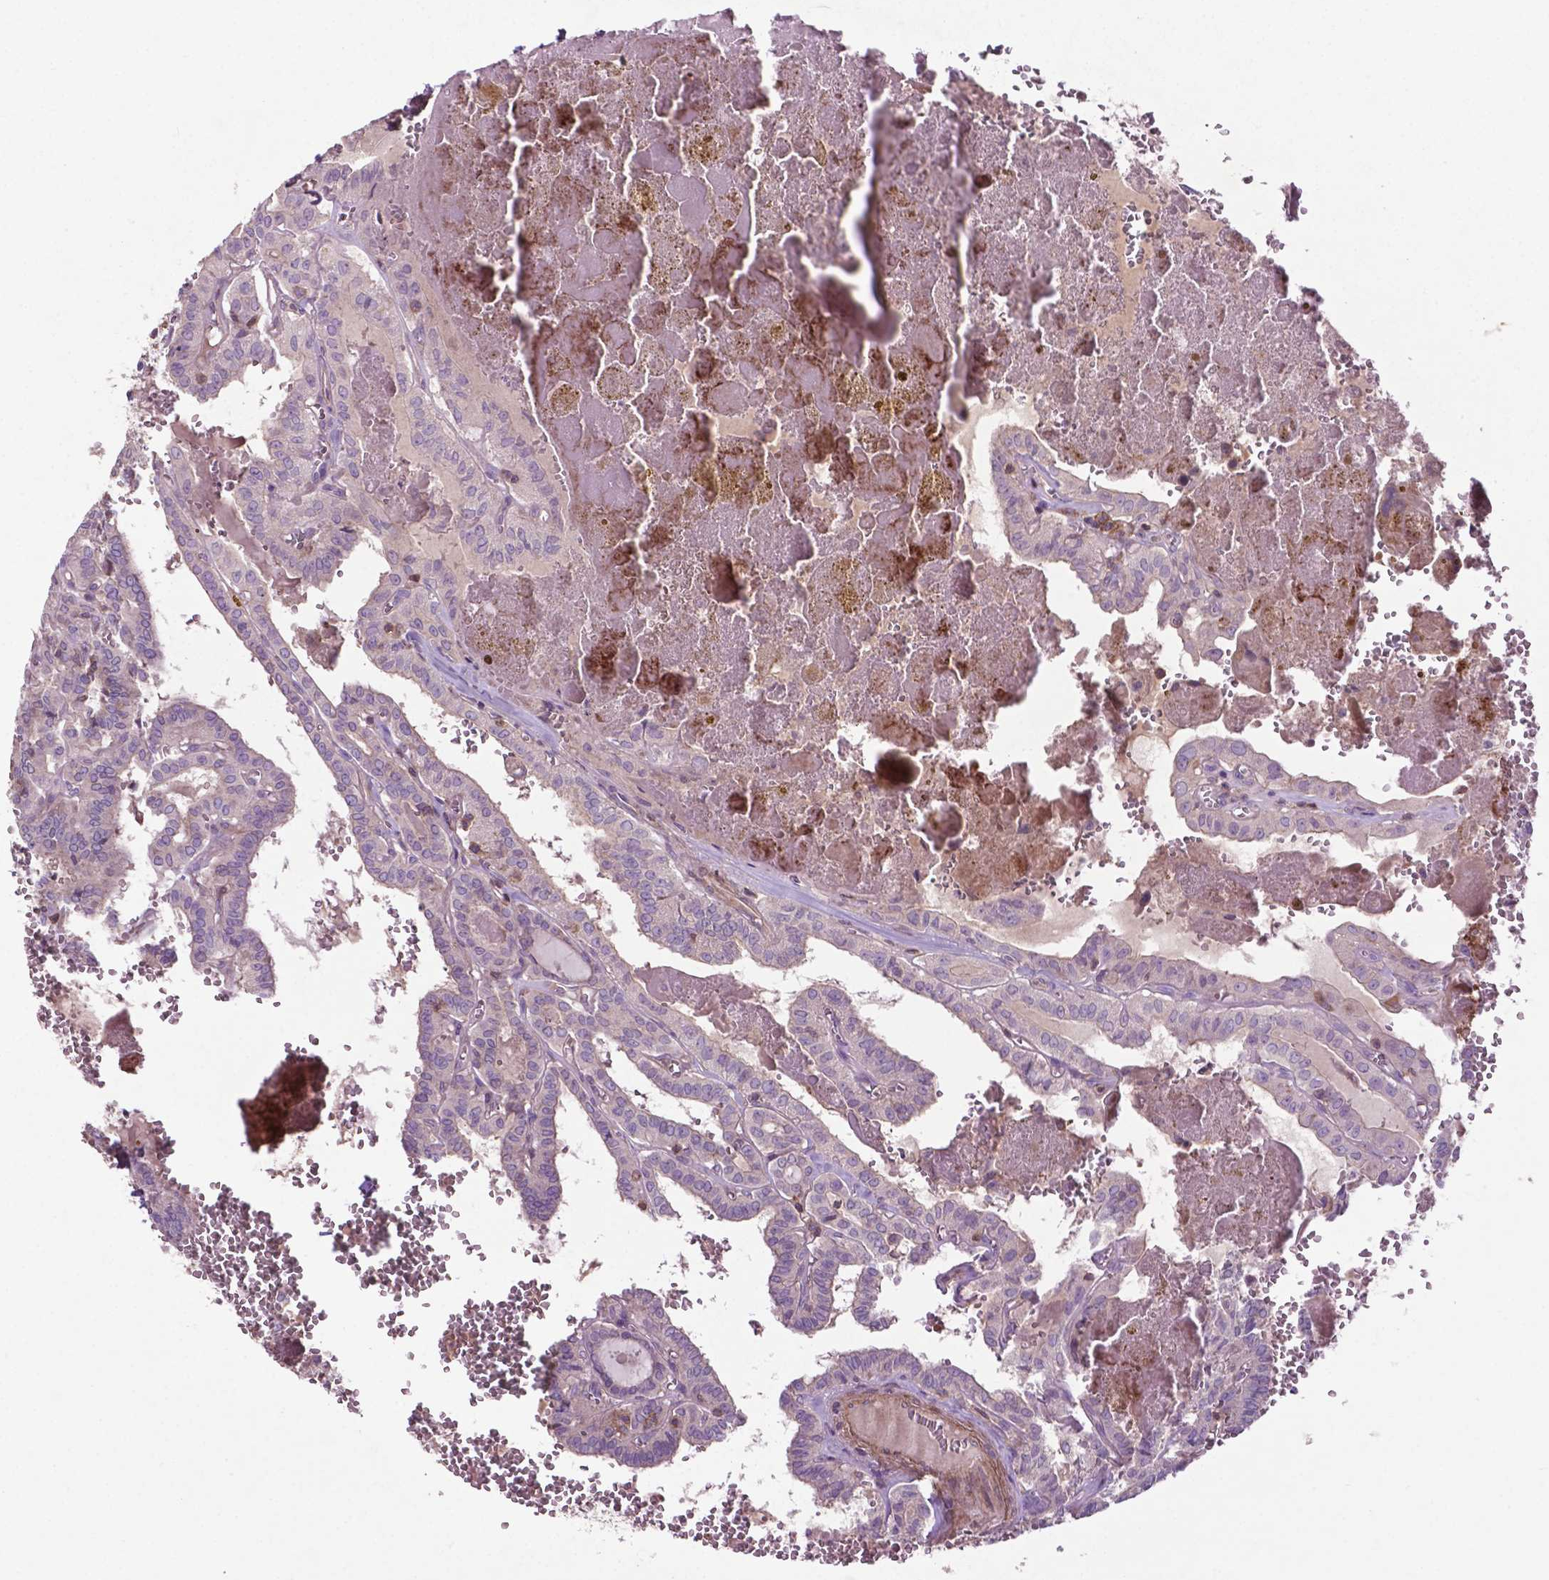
{"staining": {"intensity": "negative", "quantity": "none", "location": "none"}, "tissue": "thyroid cancer", "cell_type": "Tumor cells", "image_type": "cancer", "snomed": [{"axis": "morphology", "description": "Papillary adenocarcinoma, NOS"}, {"axis": "topography", "description": "Thyroid gland"}], "caption": "Immunohistochemistry micrograph of neoplastic tissue: thyroid cancer stained with DAB exhibits no significant protein positivity in tumor cells.", "gene": "BMP4", "patient": {"sex": "female", "age": 21}}